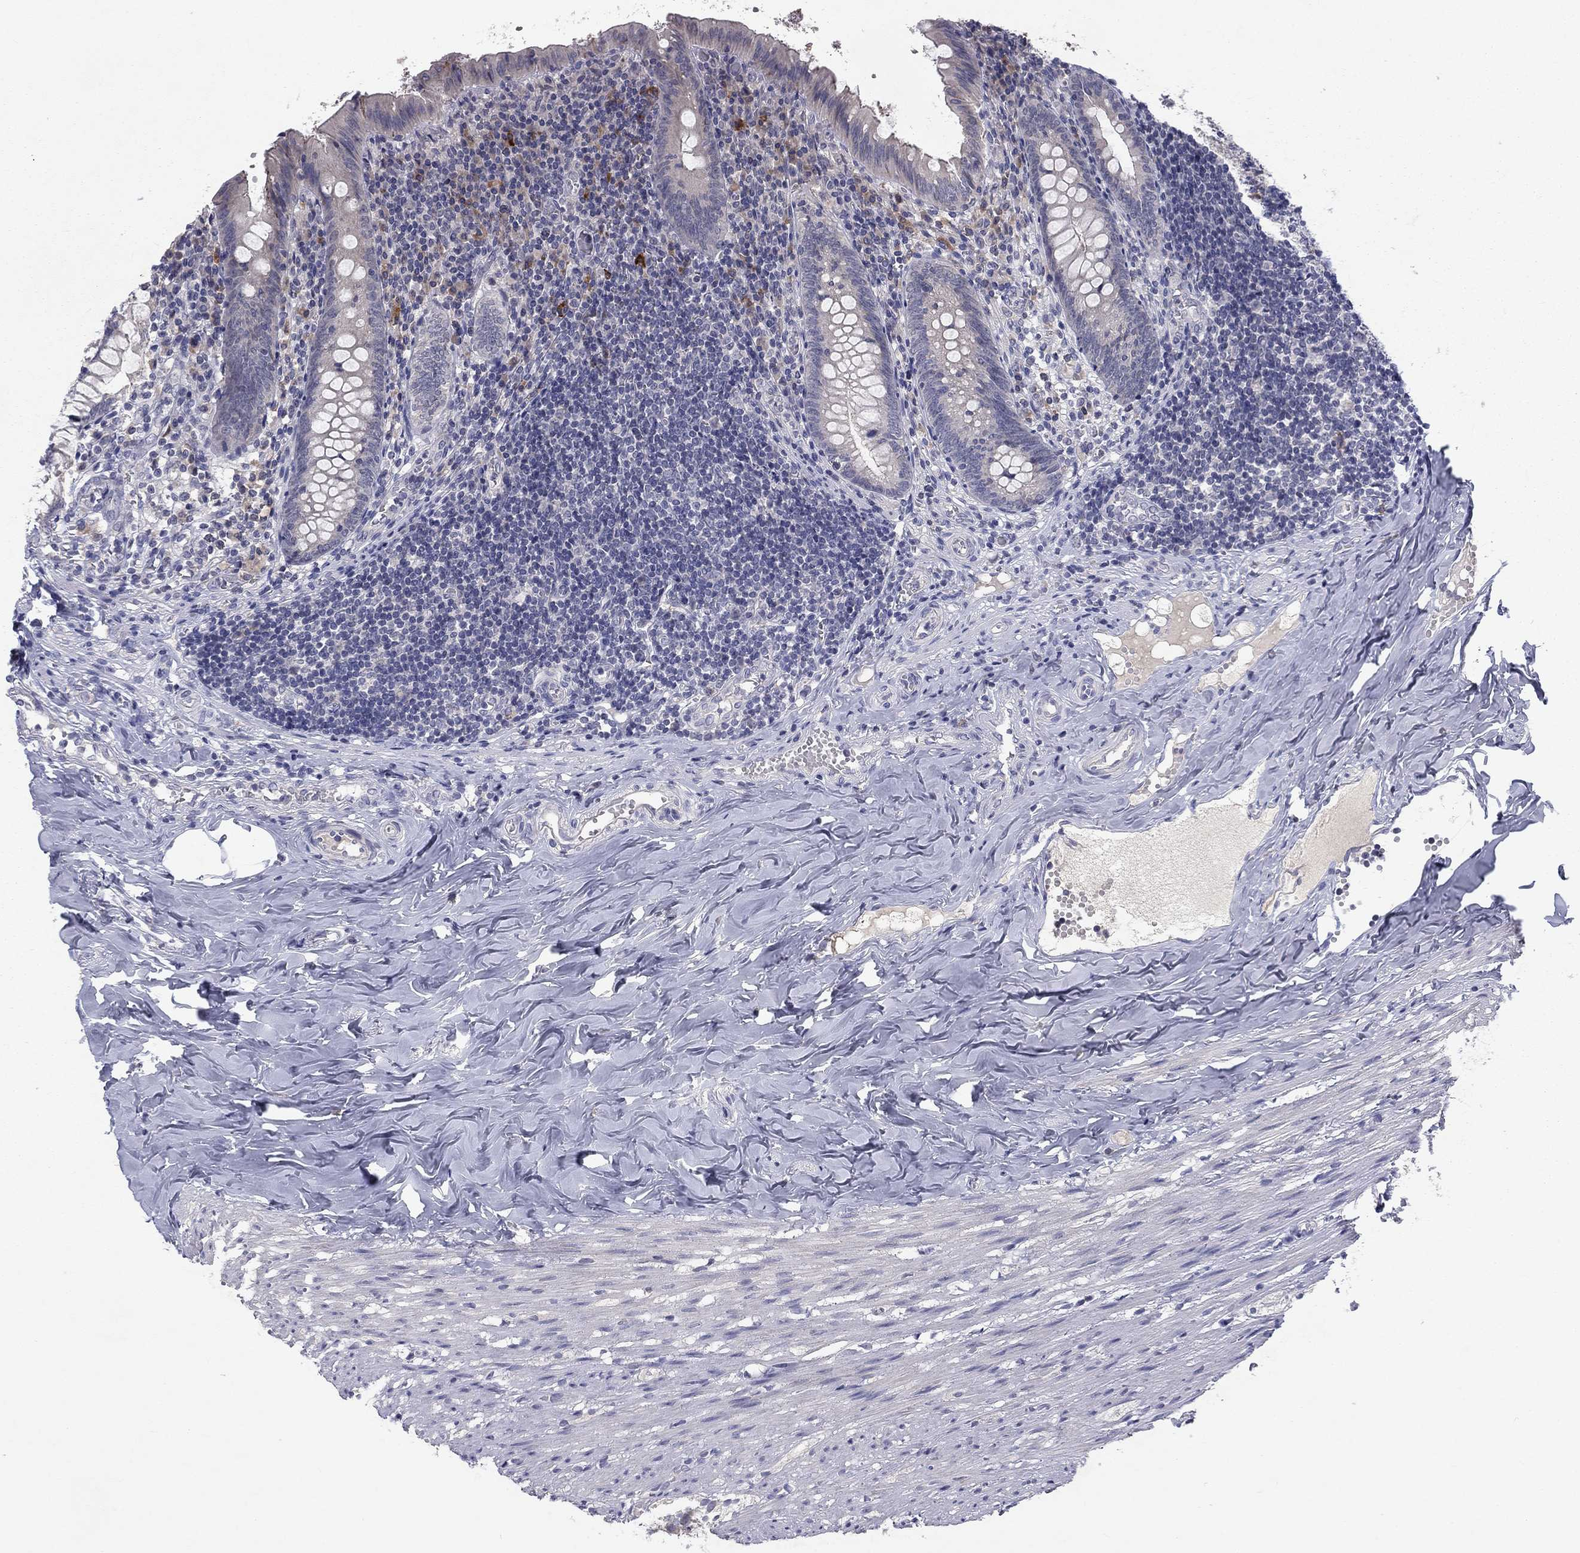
{"staining": {"intensity": "negative", "quantity": "none", "location": "none"}, "tissue": "appendix", "cell_type": "Glandular cells", "image_type": "normal", "snomed": [{"axis": "morphology", "description": "Normal tissue, NOS"}, {"axis": "topography", "description": "Appendix"}], "caption": "Immunohistochemical staining of benign appendix reveals no significant staining in glandular cells.", "gene": "CACNA1A", "patient": {"sex": "female", "age": 23}}